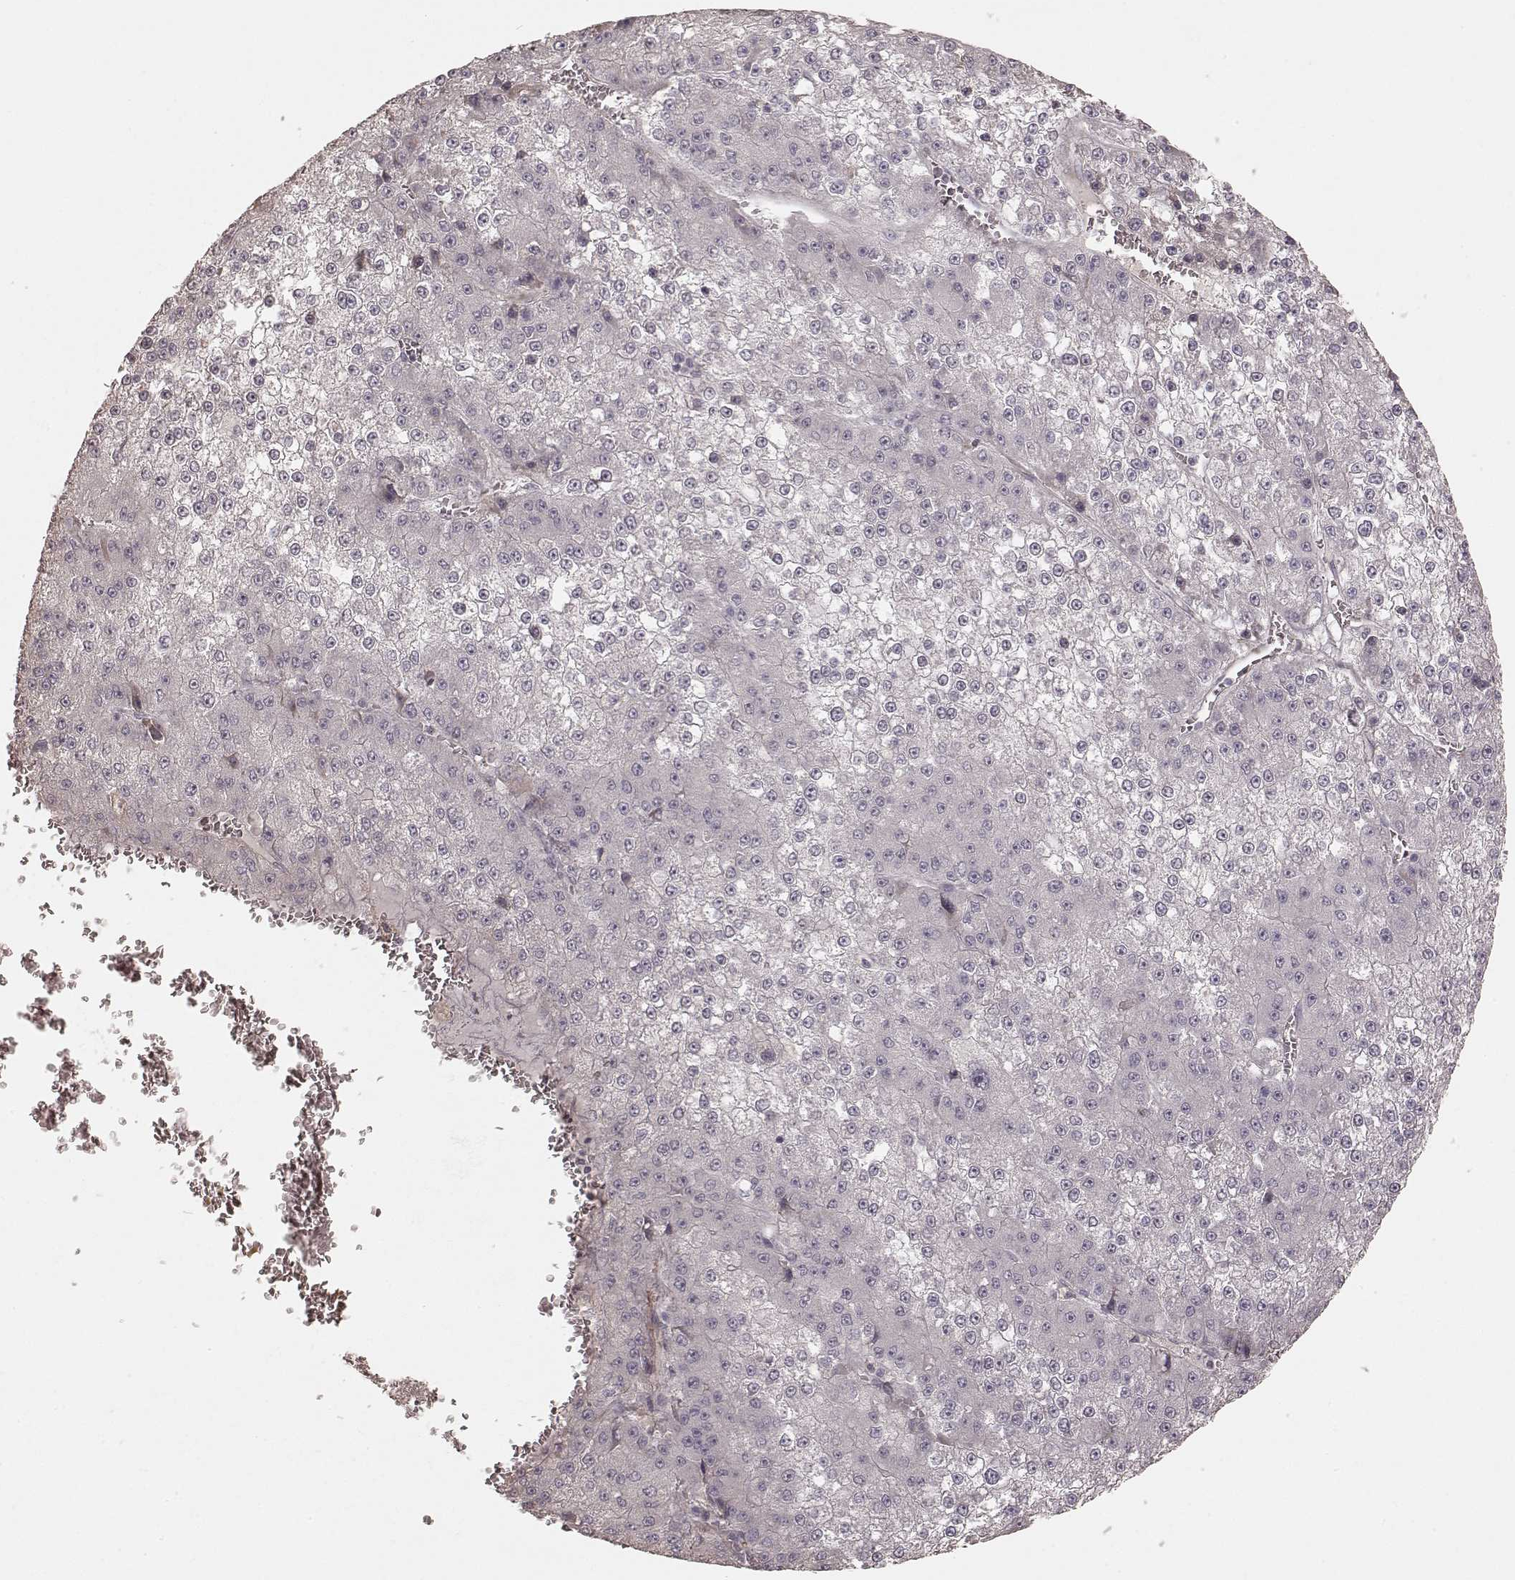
{"staining": {"intensity": "negative", "quantity": "none", "location": "none"}, "tissue": "liver cancer", "cell_type": "Tumor cells", "image_type": "cancer", "snomed": [{"axis": "morphology", "description": "Carcinoma, Hepatocellular, NOS"}, {"axis": "topography", "description": "Liver"}], "caption": "This histopathology image is of hepatocellular carcinoma (liver) stained with immunohistochemistry to label a protein in brown with the nuclei are counter-stained blue. There is no expression in tumor cells.", "gene": "KCNJ9", "patient": {"sex": "female", "age": 73}}